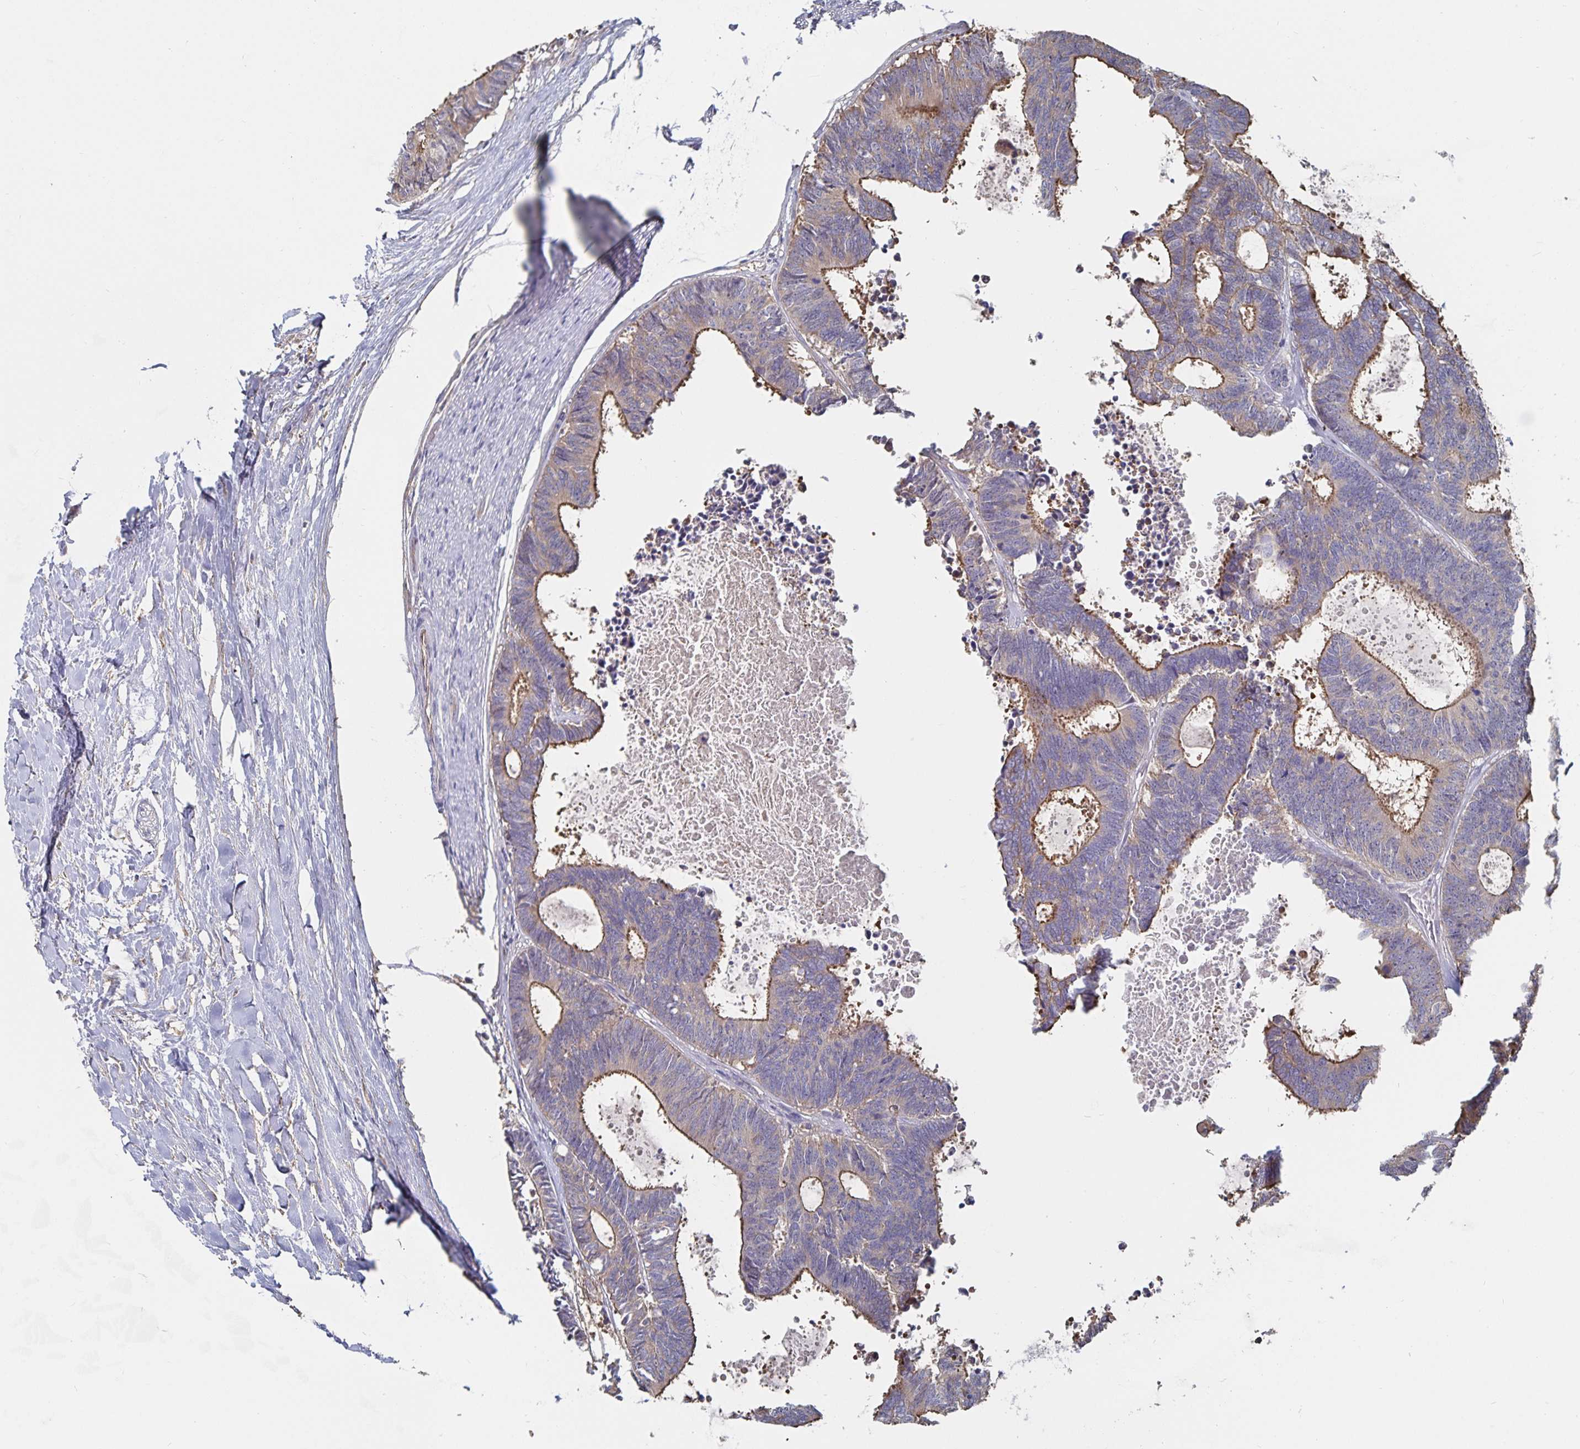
{"staining": {"intensity": "moderate", "quantity": "25%-75%", "location": "cytoplasmic/membranous"}, "tissue": "colorectal cancer", "cell_type": "Tumor cells", "image_type": "cancer", "snomed": [{"axis": "morphology", "description": "Adenocarcinoma, NOS"}, {"axis": "topography", "description": "Colon"}, {"axis": "topography", "description": "Rectum"}], "caption": "The histopathology image demonstrates immunohistochemical staining of colorectal cancer (adenocarcinoma). There is moderate cytoplasmic/membranous expression is appreciated in about 25%-75% of tumor cells.", "gene": "SSTR1", "patient": {"sex": "male", "age": 57}}